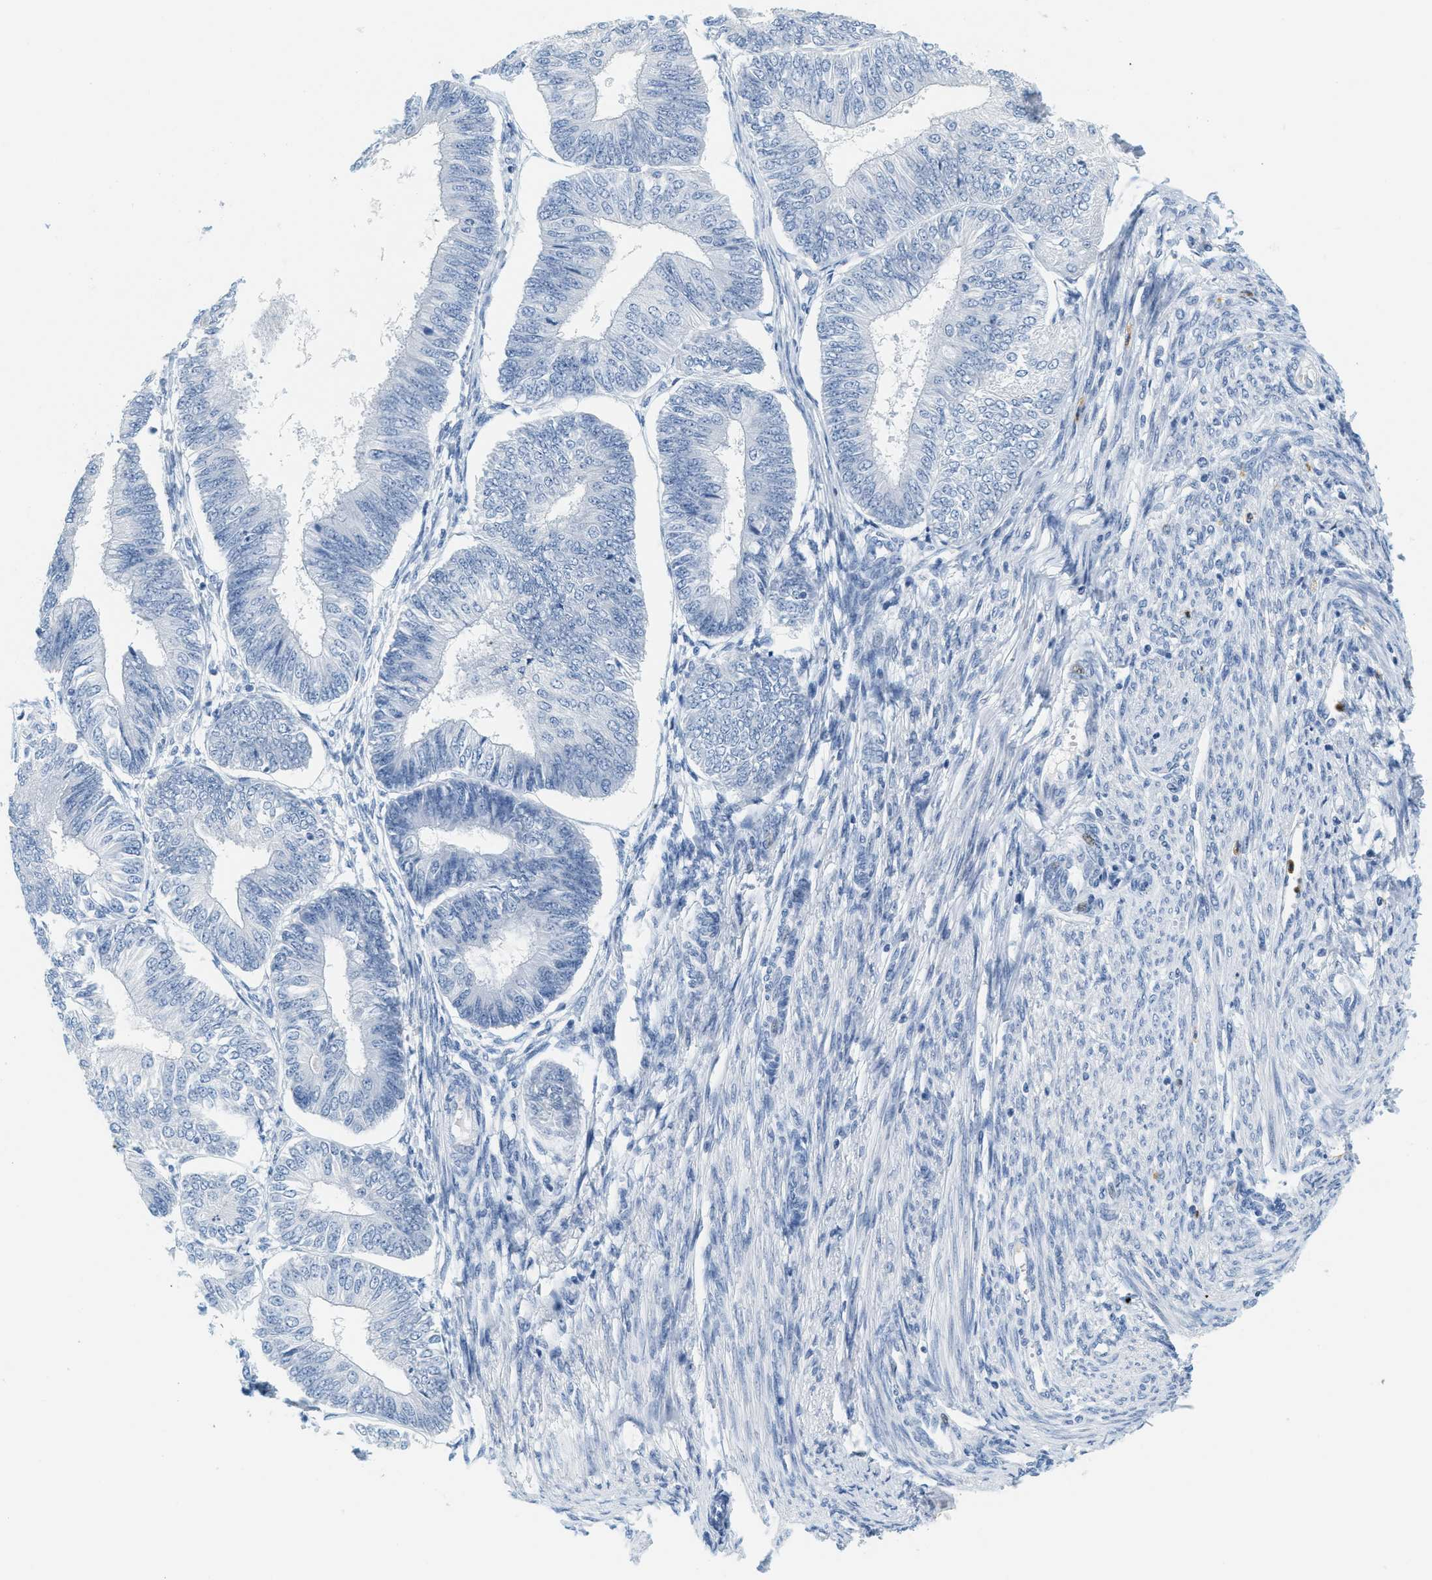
{"staining": {"intensity": "negative", "quantity": "none", "location": "none"}, "tissue": "endometrial cancer", "cell_type": "Tumor cells", "image_type": "cancer", "snomed": [{"axis": "morphology", "description": "Adenocarcinoma, NOS"}, {"axis": "topography", "description": "Endometrium"}], "caption": "DAB (3,3'-diaminobenzidine) immunohistochemical staining of human adenocarcinoma (endometrial) demonstrates no significant staining in tumor cells. The staining is performed using DAB brown chromogen with nuclei counter-stained in using hematoxylin.", "gene": "LCN2", "patient": {"sex": "female", "age": 58}}